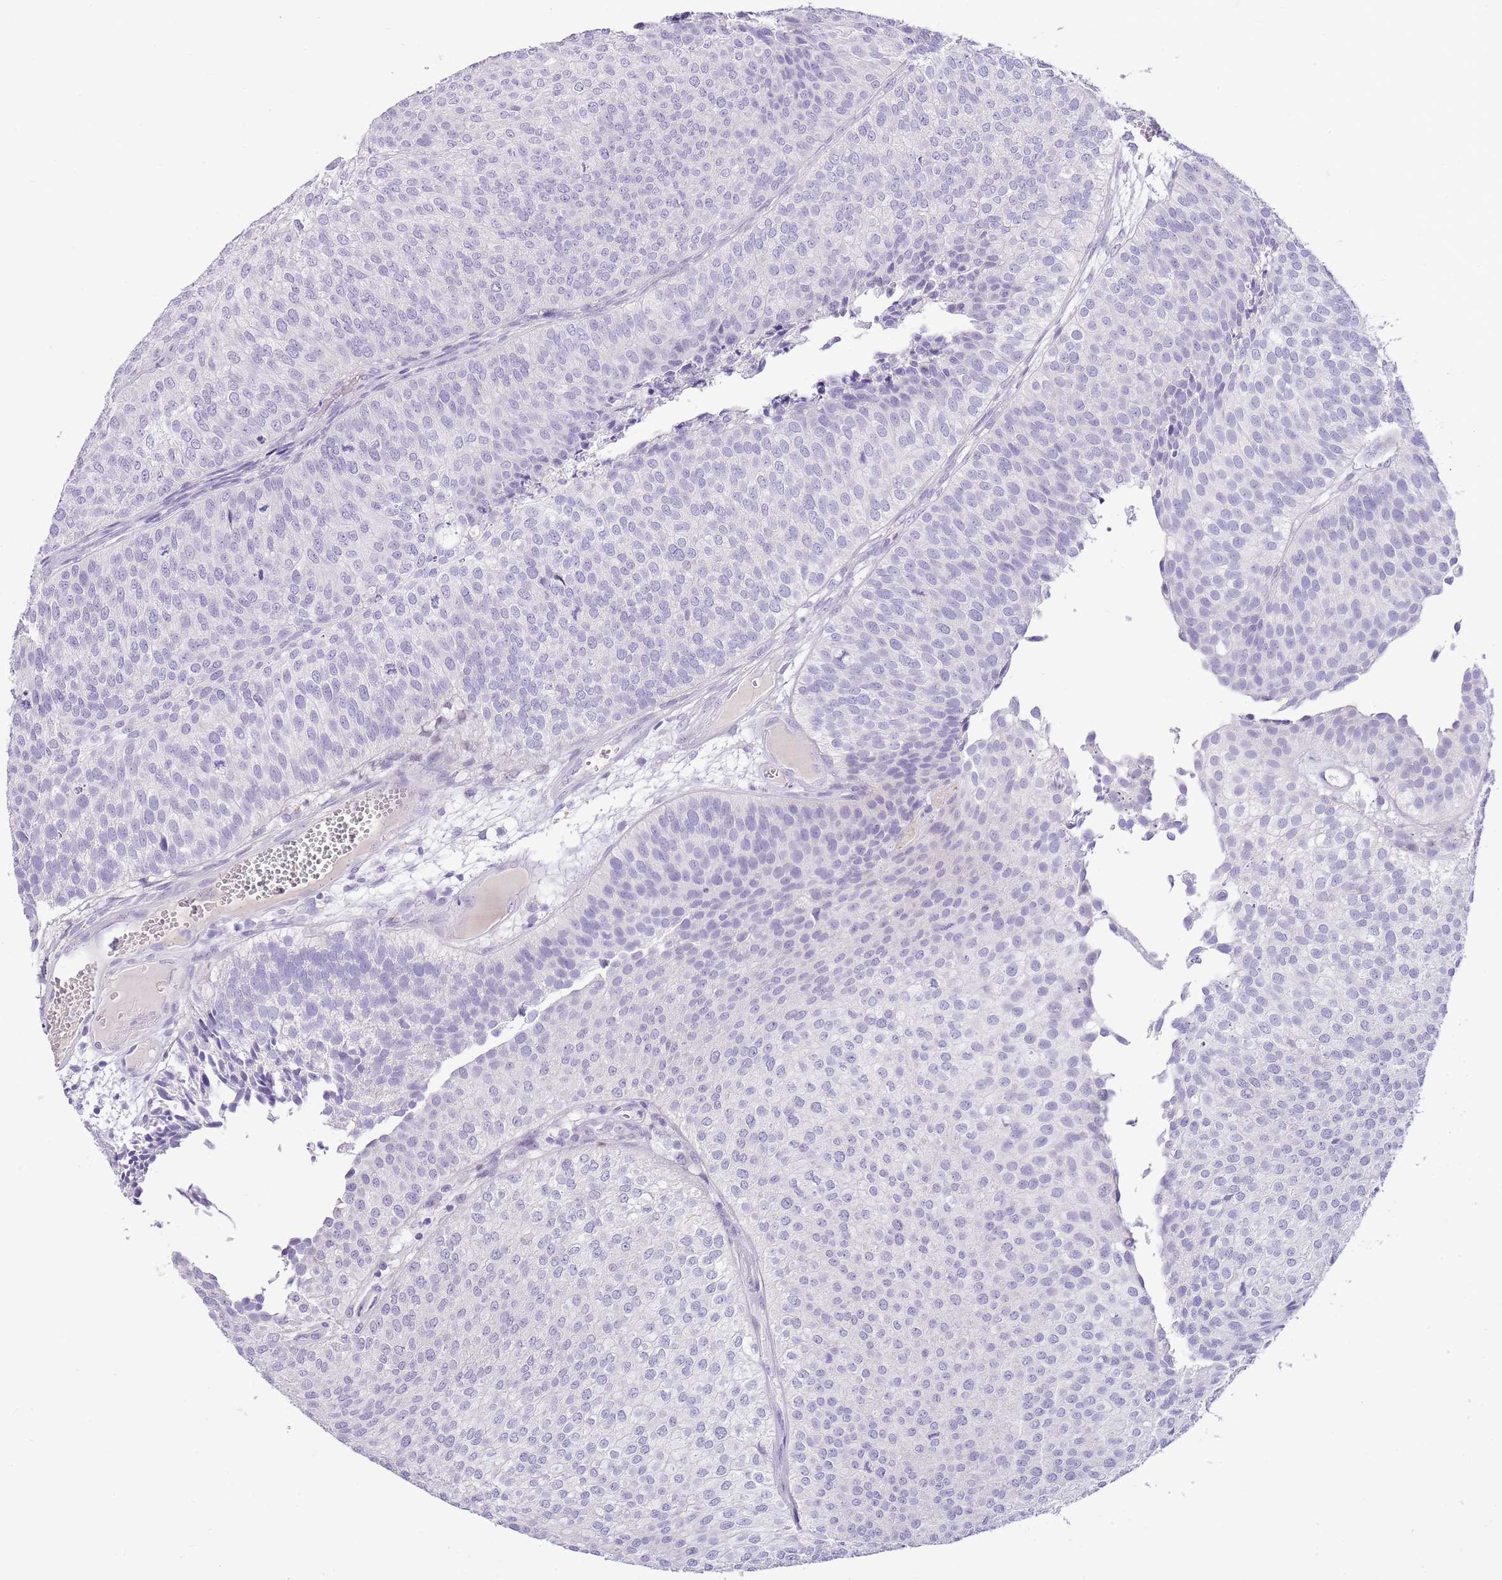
{"staining": {"intensity": "negative", "quantity": "none", "location": "none"}, "tissue": "urothelial cancer", "cell_type": "Tumor cells", "image_type": "cancer", "snomed": [{"axis": "morphology", "description": "Urothelial carcinoma, Low grade"}, {"axis": "topography", "description": "Urinary bladder"}], "caption": "An image of low-grade urothelial carcinoma stained for a protein shows no brown staining in tumor cells.", "gene": "TOX2", "patient": {"sex": "male", "age": 84}}